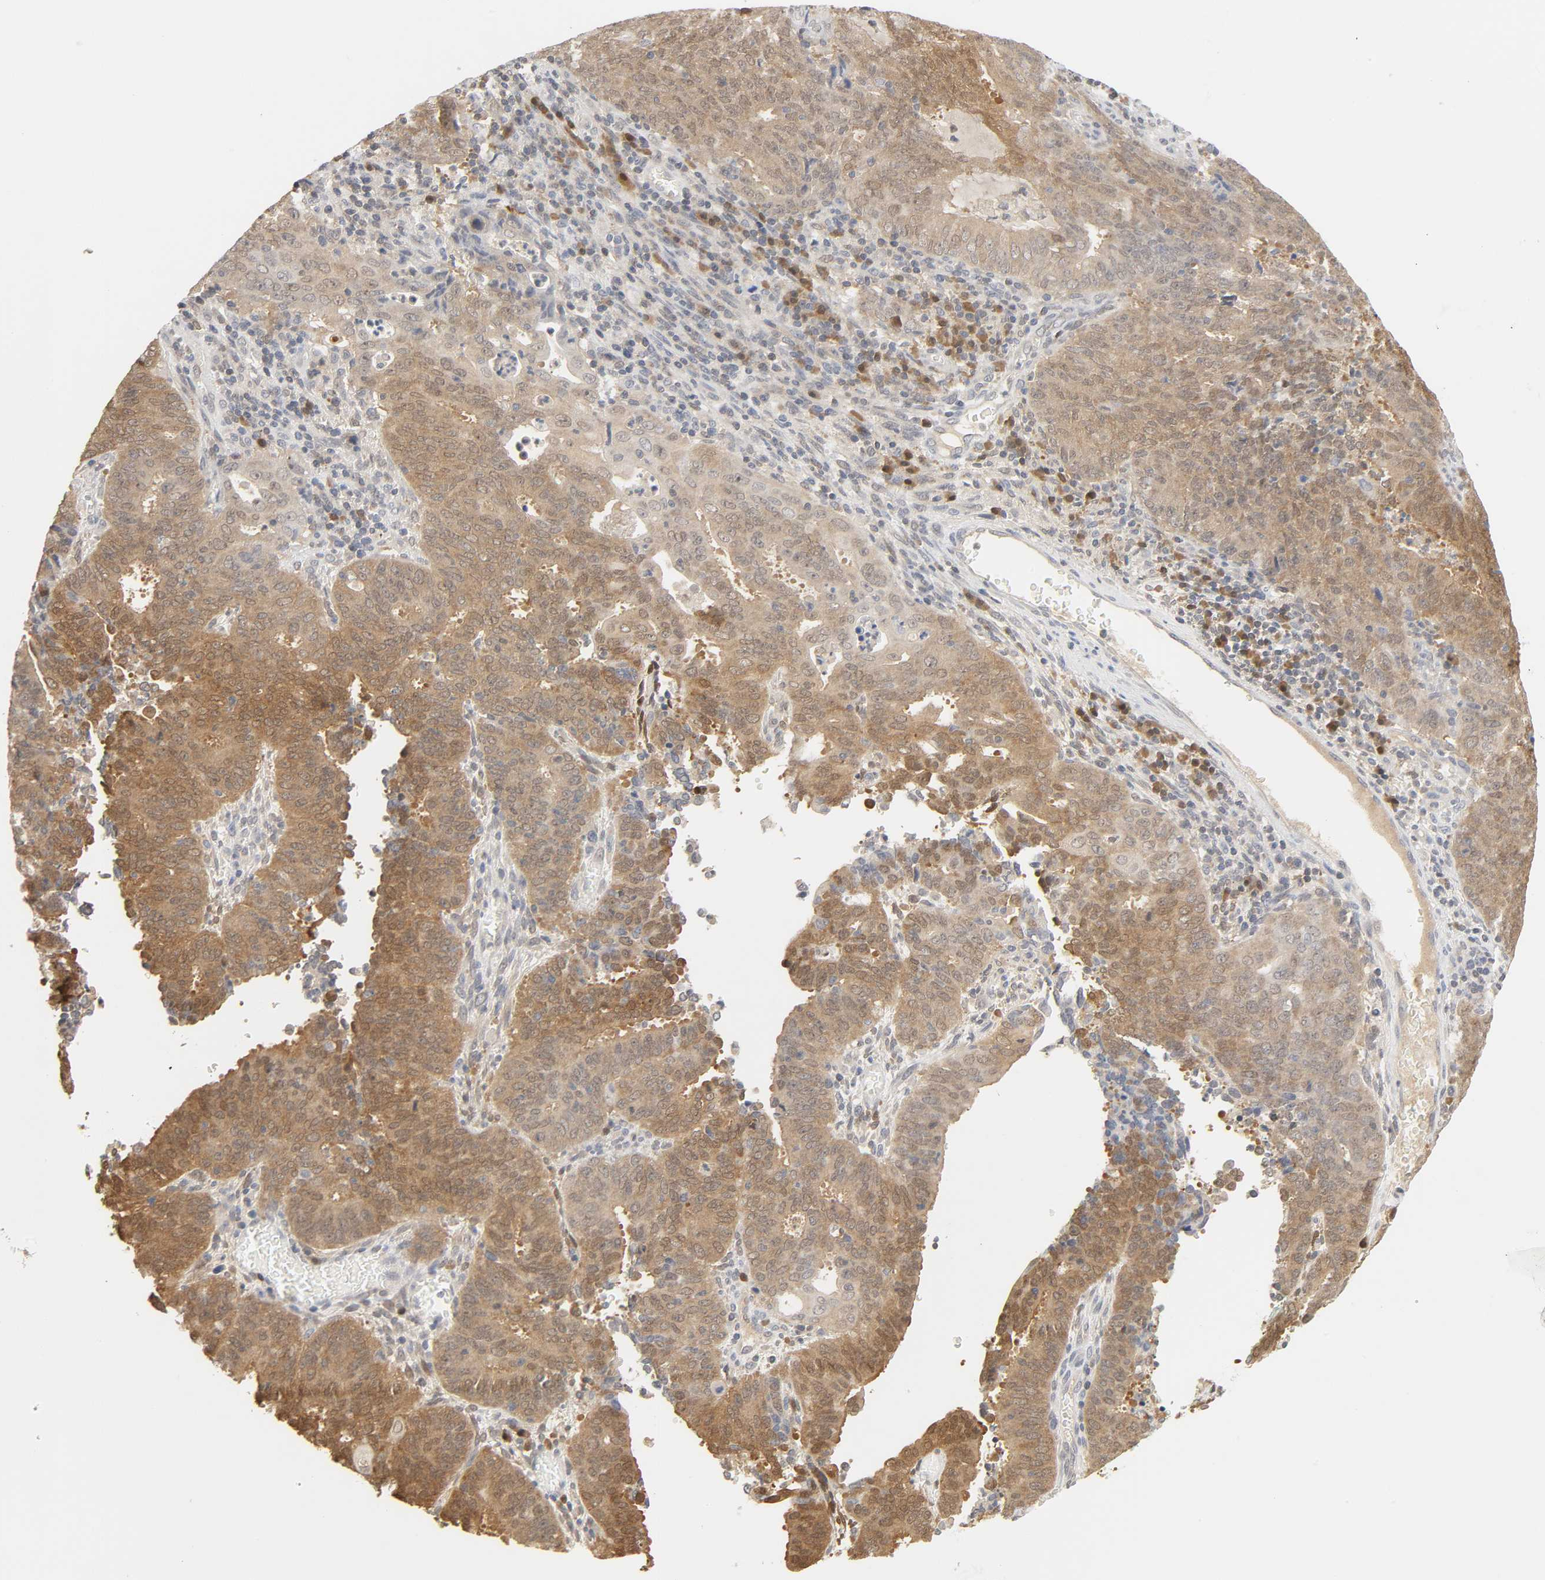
{"staining": {"intensity": "strong", "quantity": "25%-75%", "location": "cytoplasmic/membranous"}, "tissue": "cervical cancer", "cell_type": "Tumor cells", "image_type": "cancer", "snomed": [{"axis": "morphology", "description": "Adenocarcinoma, NOS"}, {"axis": "topography", "description": "Cervix"}], "caption": "Adenocarcinoma (cervical) was stained to show a protein in brown. There is high levels of strong cytoplasmic/membranous expression in approximately 25%-75% of tumor cells. (Stains: DAB (3,3'-diaminobenzidine) in brown, nuclei in blue, Microscopy: brightfield microscopy at high magnification).", "gene": "MIF", "patient": {"sex": "female", "age": 44}}